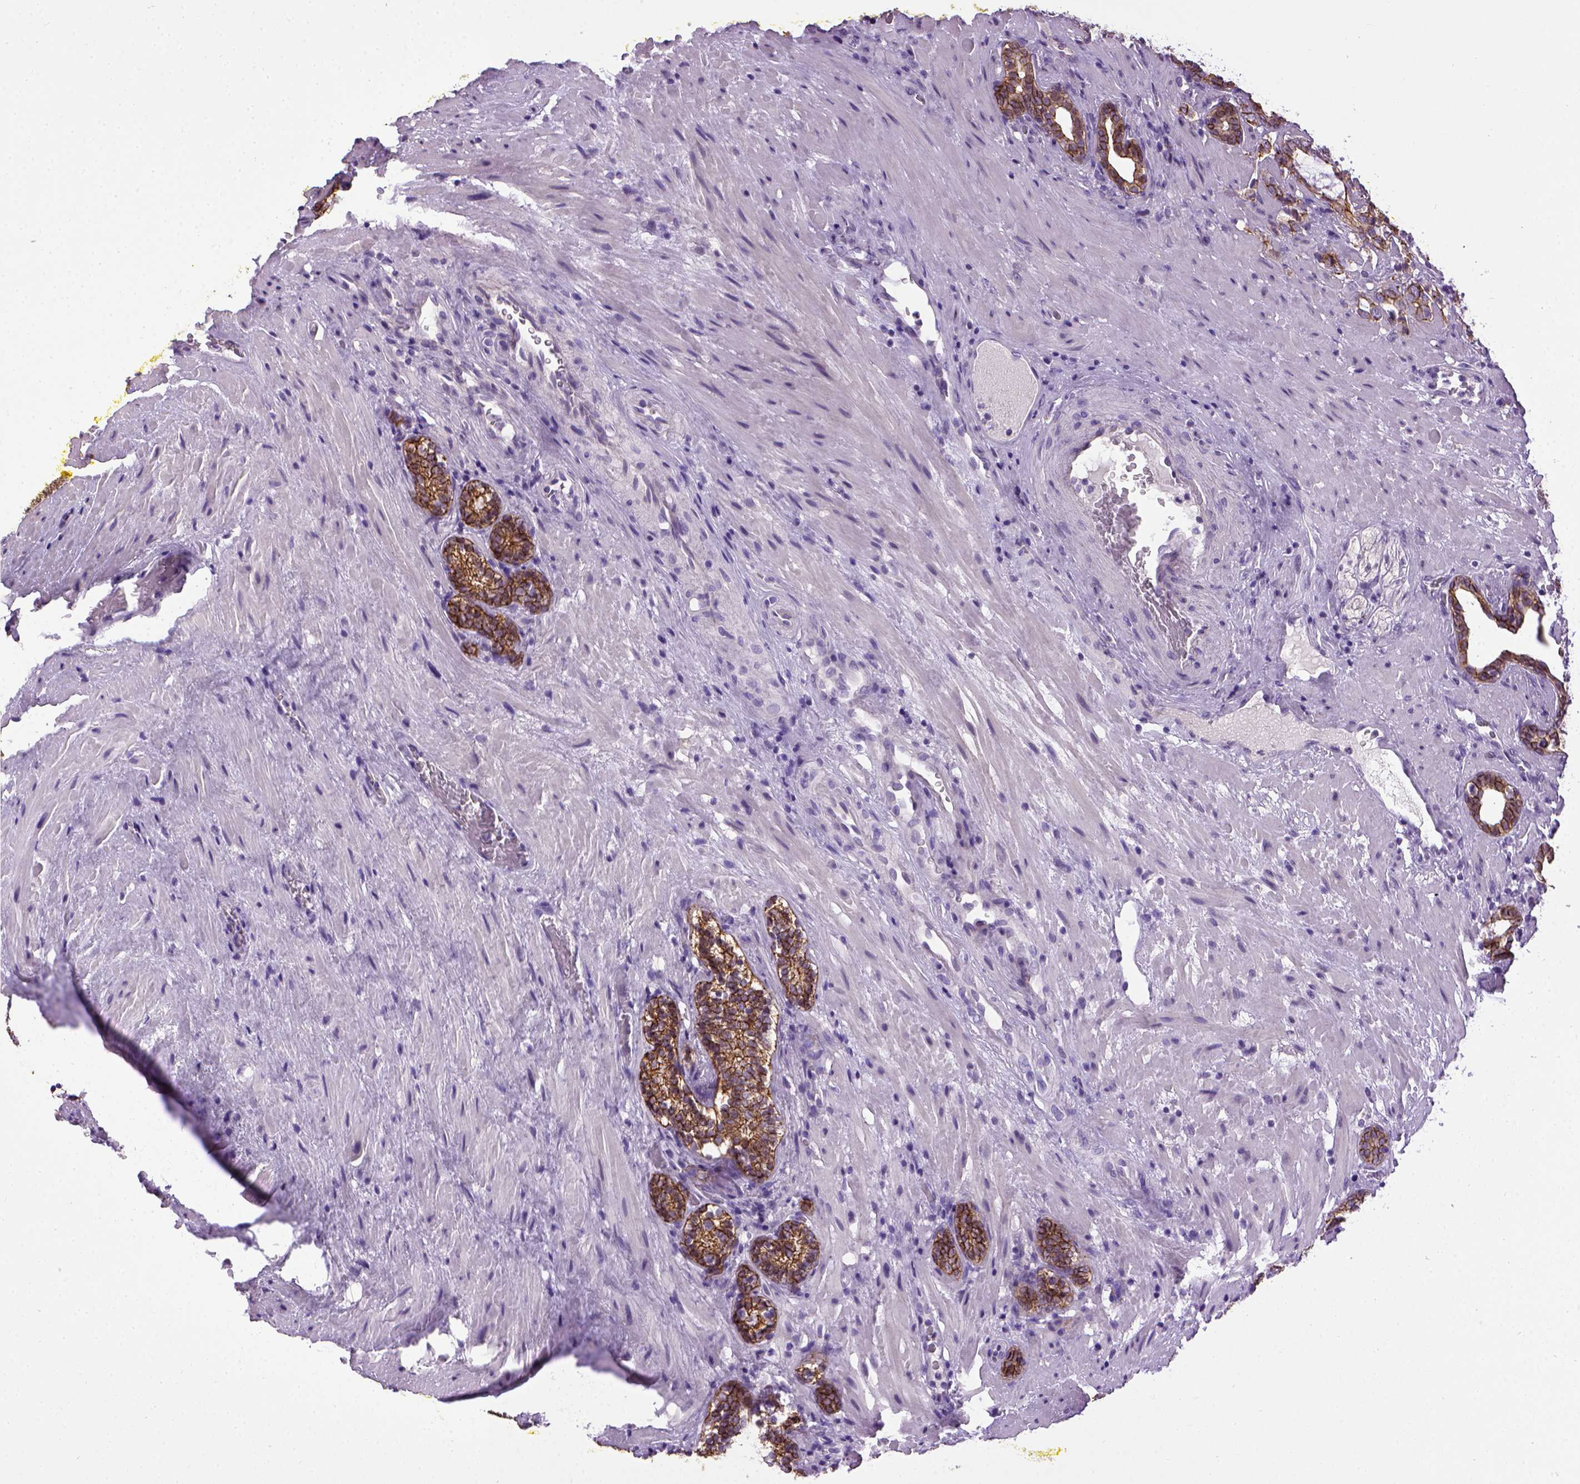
{"staining": {"intensity": "strong", "quantity": ">75%", "location": "cytoplasmic/membranous"}, "tissue": "prostate cancer", "cell_type": "Tumor cells", "image_type": "cancer", "snomed": [{"axis": "morphology", "description": "Adenocarcinoma, NOS"}, {"axis": "topography", "description": "Prostate"}], "caption": "Immunohistochemistry histopathology image of prostate adenocarcinoma stained for a protein (brown), which exhibits high levels of strong cytoplasmic/membranous positivity in about >75% of tumor cells.", "gene": "CDH1", "patient": {"sex": "male", "age": 66}}